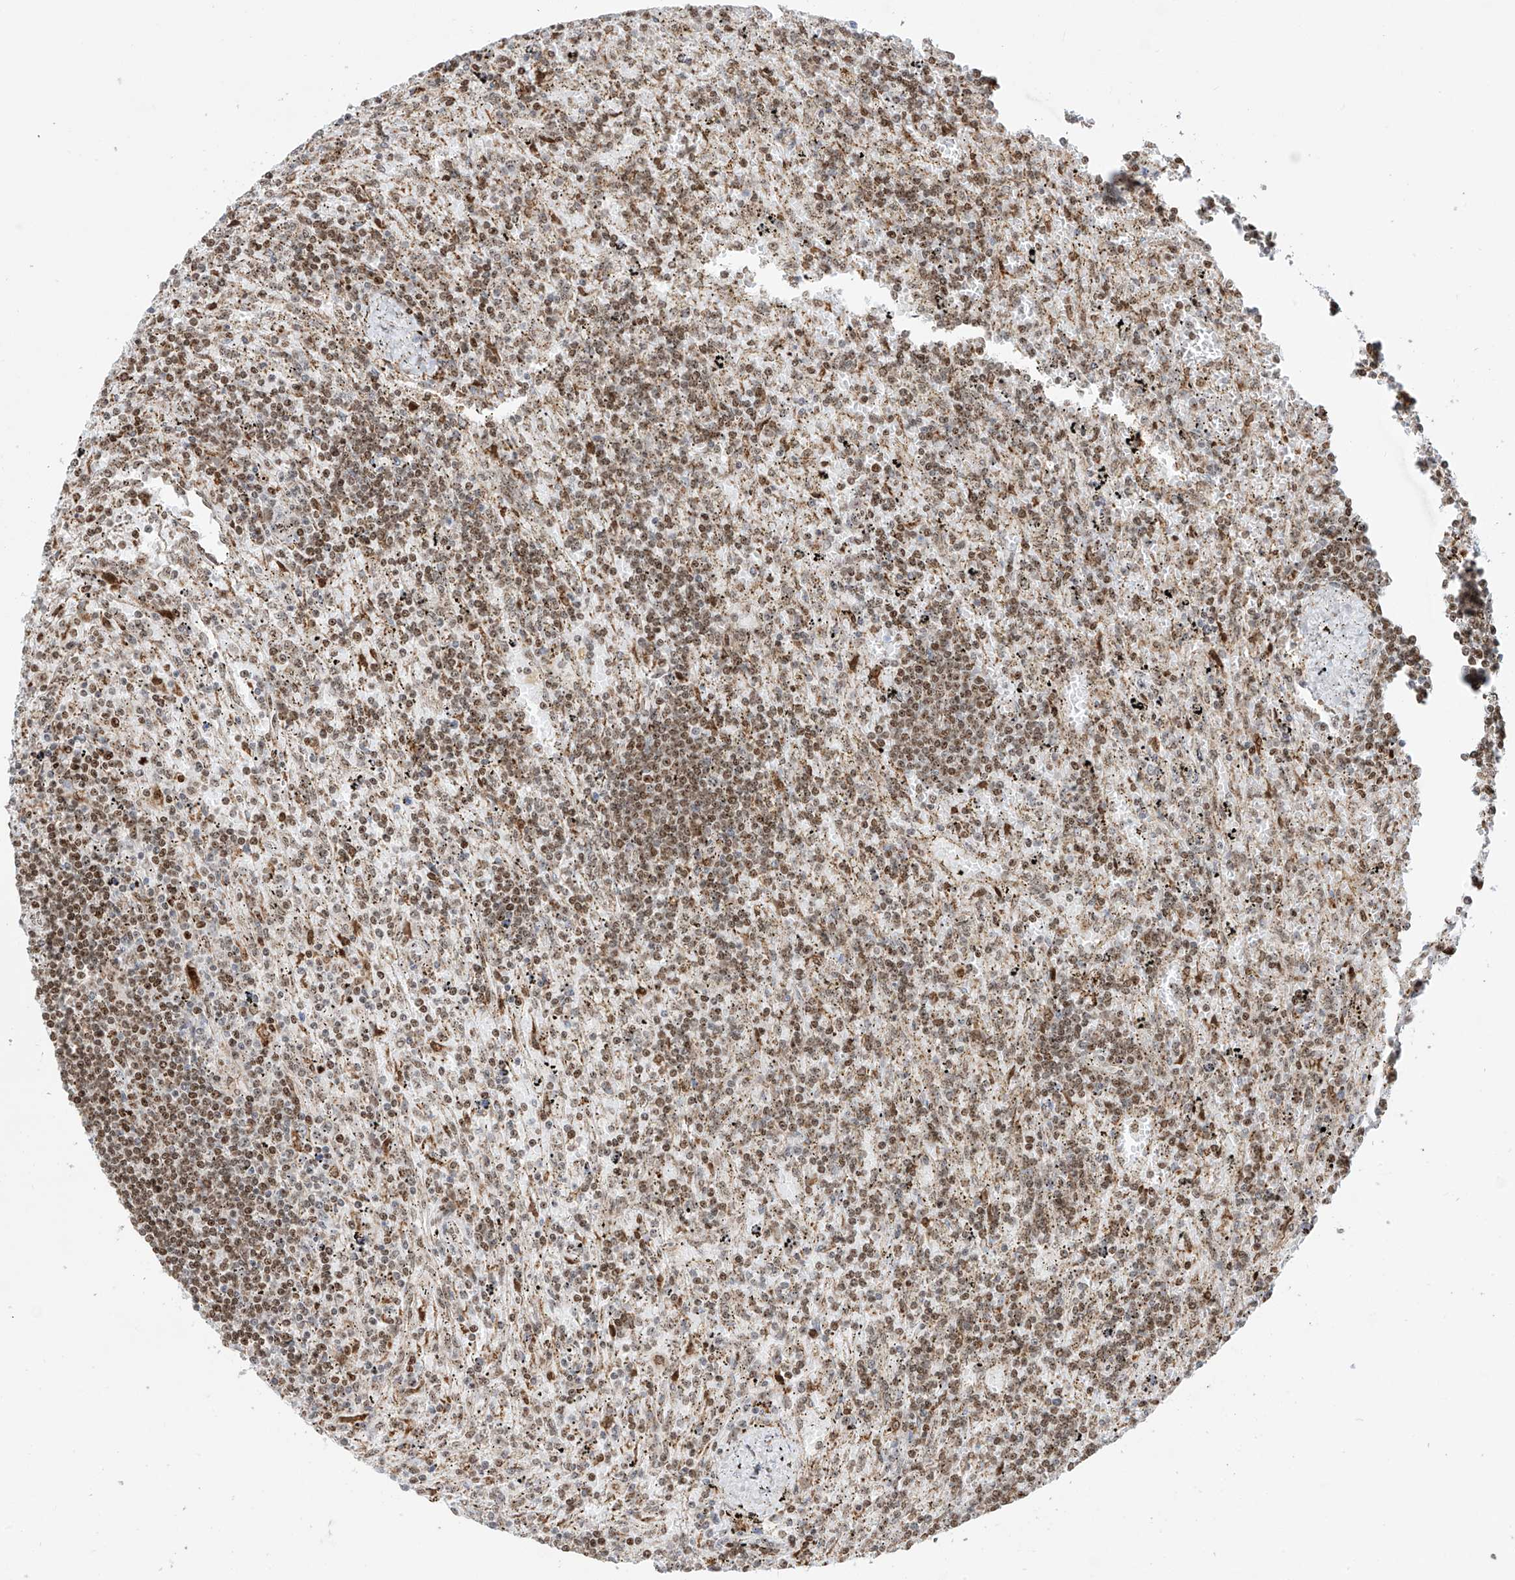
{"staining": {"intensity": "moderate", "quantity": ">75%", "location": "nuclear"}, "tissue": "lymphoma", "cell_type": "Tumor cells", "image_type": "cancer", "snomed": [{"axis": "morphology", "description": "Malignant lymphoma, non-Hodgkin's type, Low grade"}, {"axis": "topography", "description": "Spleen"}], "caption": "Protein staining shows moderate nuclear staining in approximately >75% of tumor cells in lymphoma. The protein is shown in brown color, while the nuclei are stained blue.", "gene": "ZBTB8A", "patient": {"sex": "male", "age": 76}}